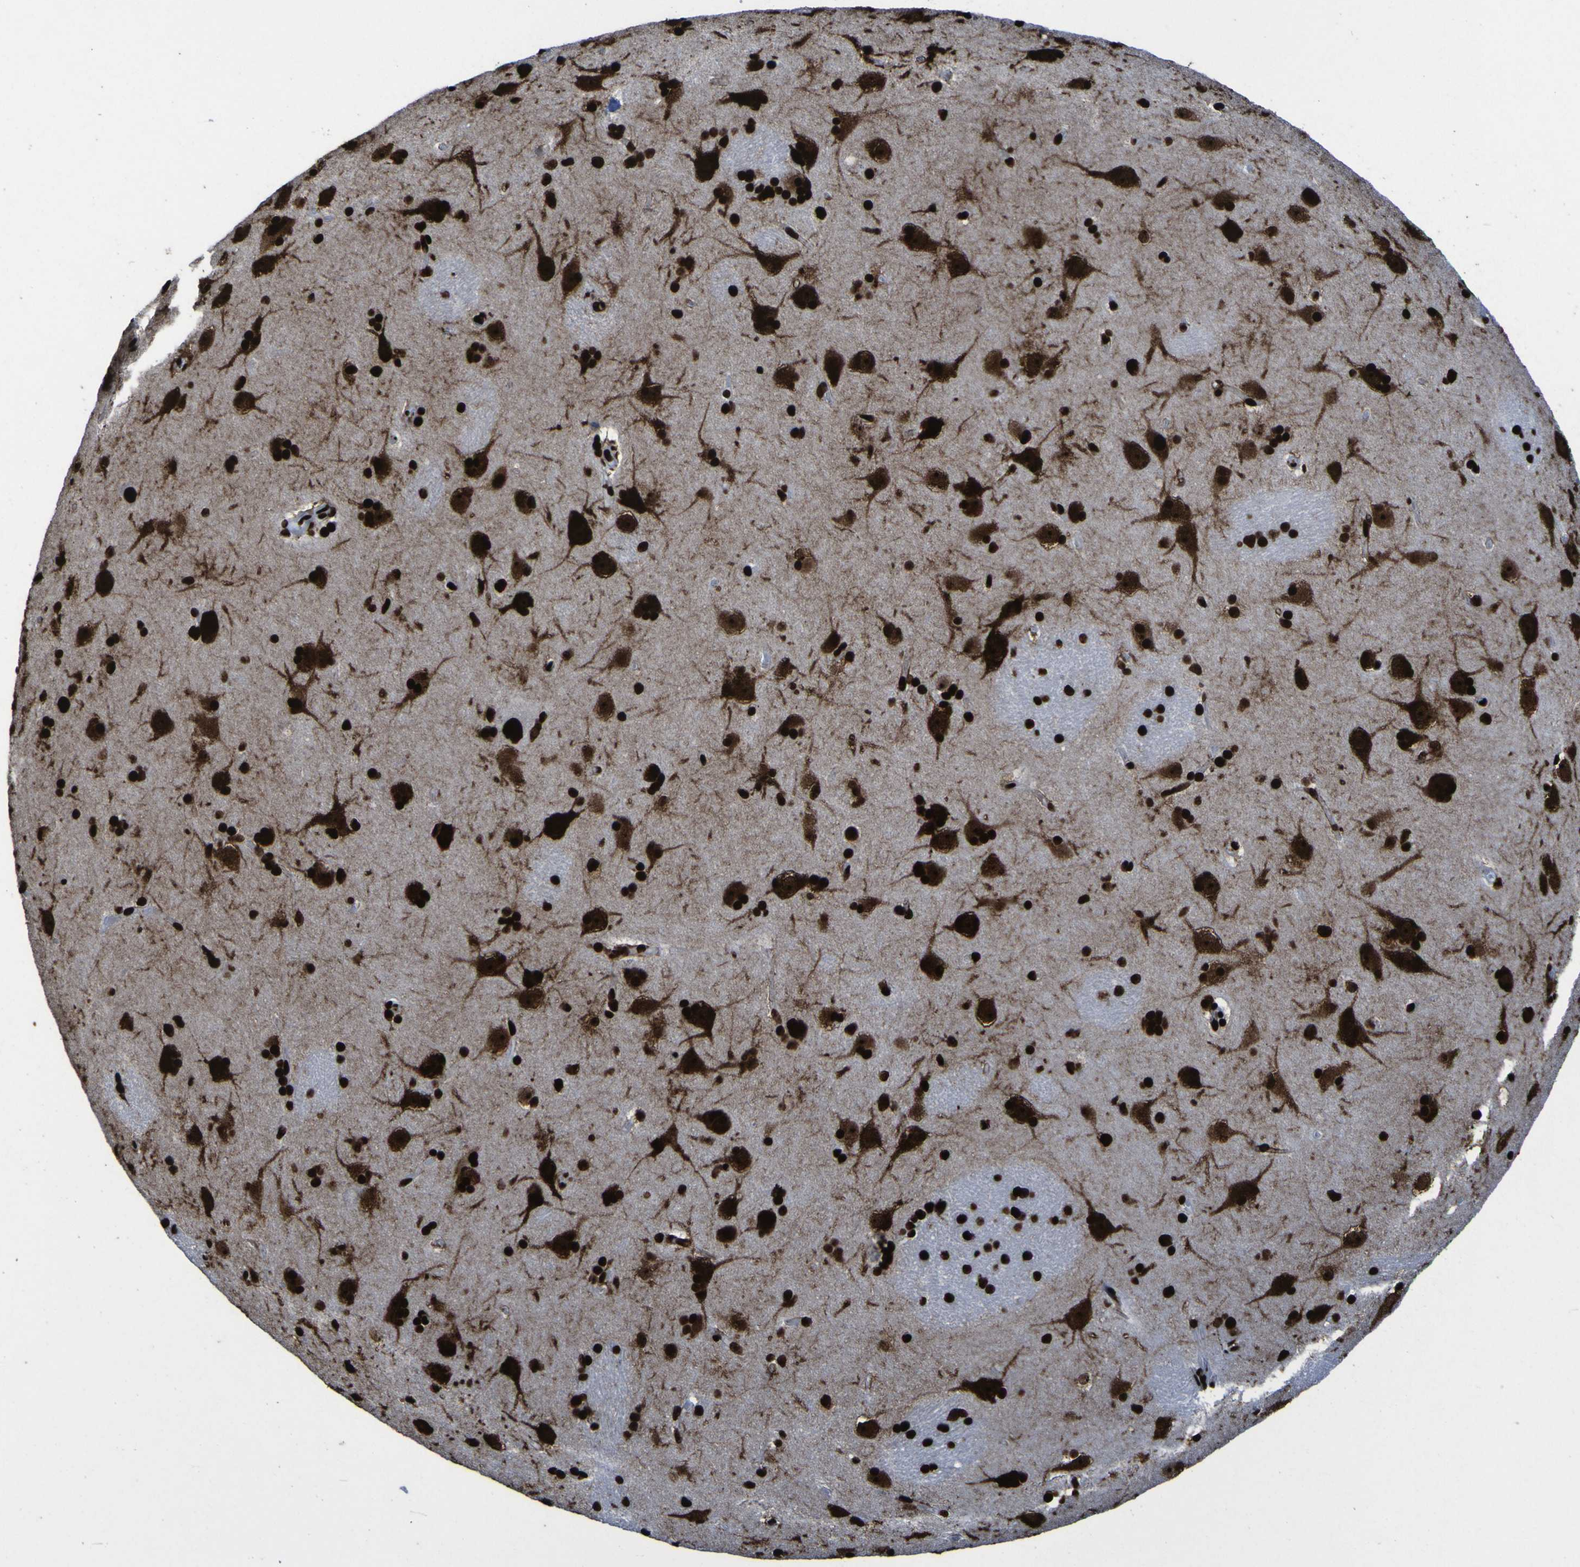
{"staining": {"intensity": "strong", "quantity": ">75%", "location": "nuclear"}, "tissue": "caudate", "cell_type": "Glial cells", "image_type": "normal", "snomed": [{"axis": "morphology", "description": "Normal tissue, NOS"}, {"axis": "topography", "description": "Lateral ventricle wall"}], "caption": "Immunohistochemical staining of benign caudate exhibits >75% levels of strong nuclear protein positivity in about >75% of glial cells. (Brightfield microscopy of DAB IHC at high magnification).", "gene": "NPM1", "patient": {"sex": "female", "age": 19}}